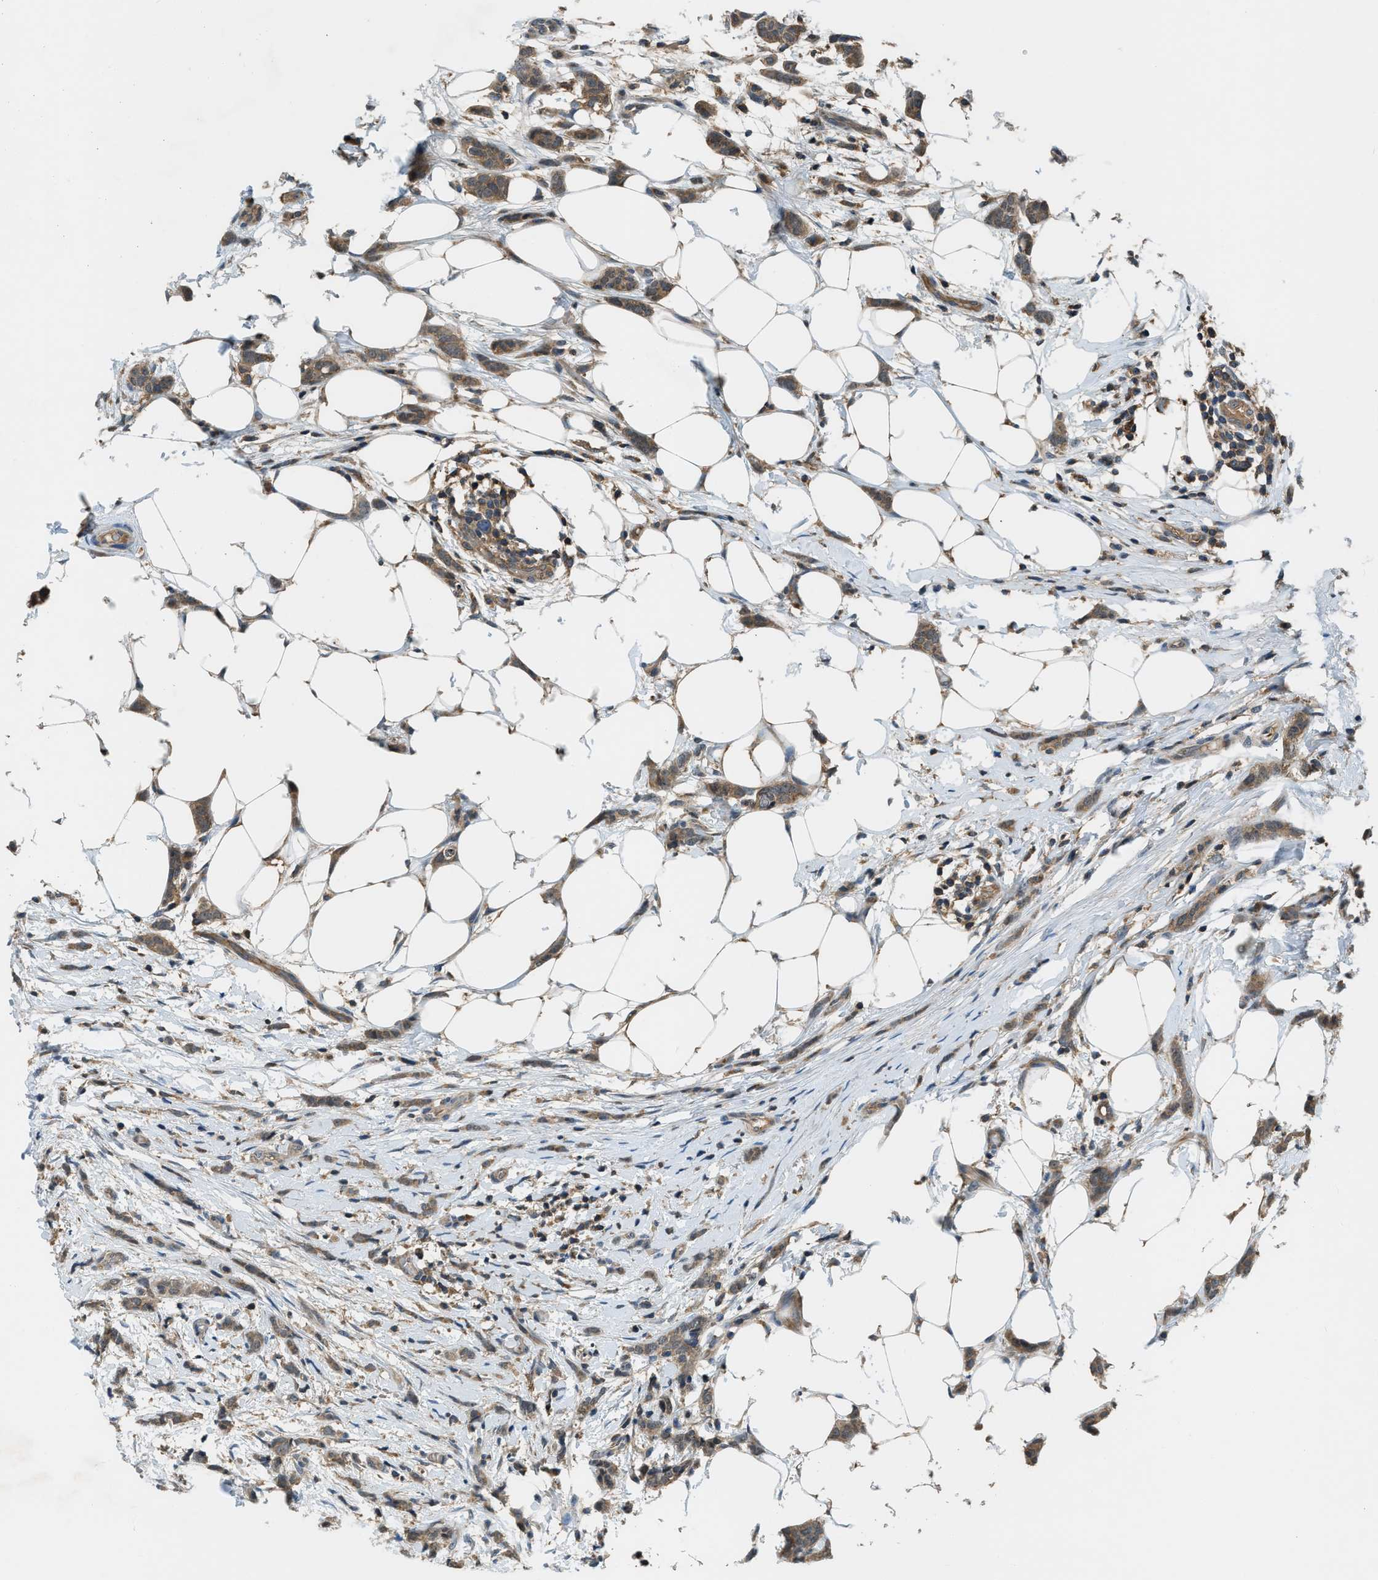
{"staining": {"intensity": "moderate", "quantity": ">75%", "location": "cytoplasmic/membranous"}, "tissue": "breast cancer", "cell_type": "Tumor cells", "image_type": "cancer", "snomed": [{"axis": "morphology", "description": "Lobular carcinoma"}, {"axis": "topography", "description": "Skin"}, {"axis": "topography", "description": "Breast"}], "caption": "Human breast cancer (lobular carcinoma) stained with a brown dye demonstrates moderate cytoplasmic/membranous positive staining in about >75% of tumor cells.", "gene": "ZNF71", "patient": {"sex": "female", "age": 46}}